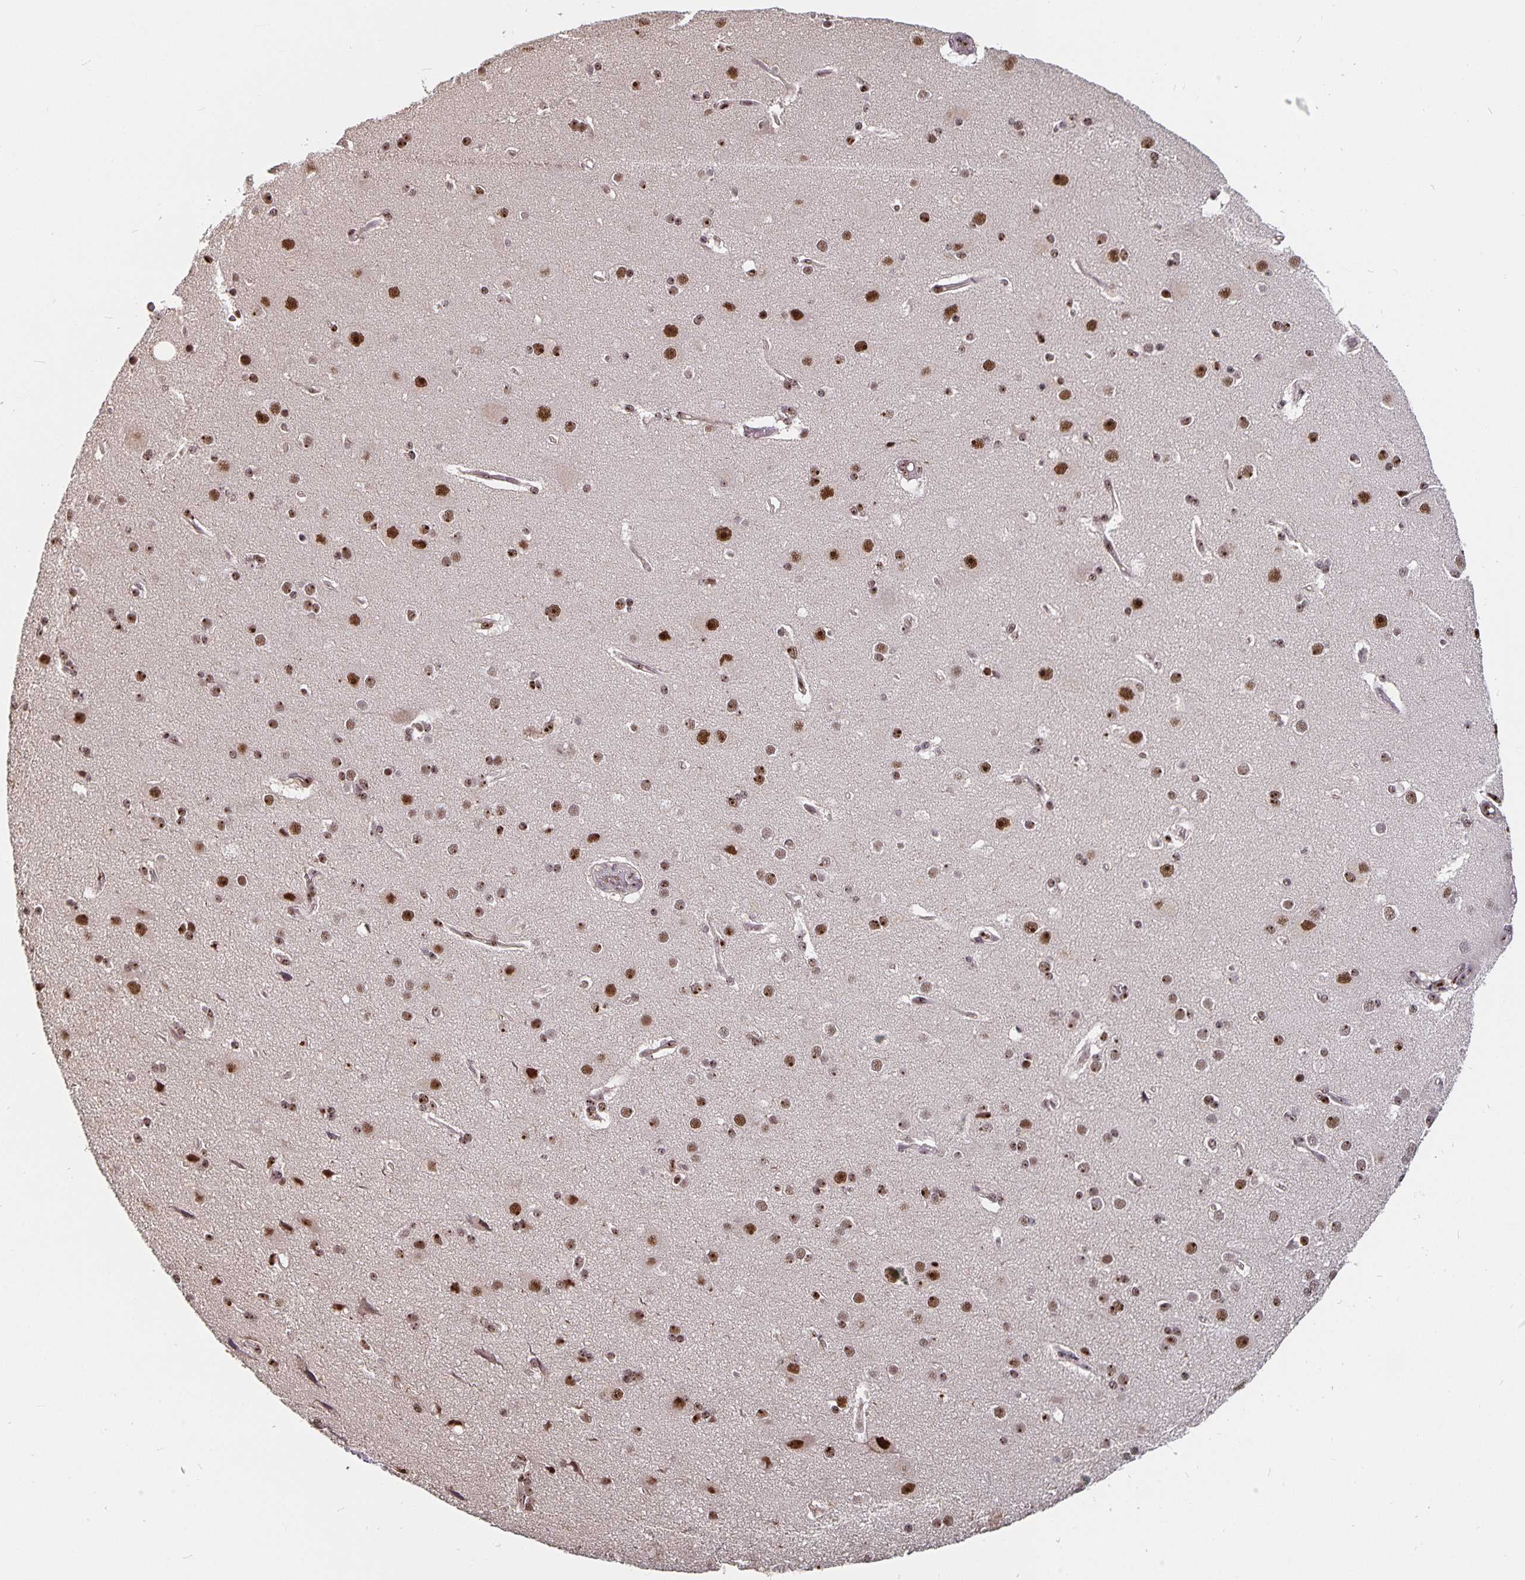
{"staining": {"intensity": "moderate", "quantity": ">75%", "location": "nuclear"}, "tissue": "cerebral cortex", "cell_type": "Endothelial cells", "image_type": "normal", "snomed": [{"axis": "morphology", "description": "Normal tissue, NOS"}, {"axis": "morphology", "description": "Glioma, malignant, High grade"}, {"axis": "topography", "description": "Cerebral cortex"}], "caption": "The immunohistochemical stain labels moderate nuclear staining in endothelial cells of benign cerebral cortex.", "gene": "LAS1L", "patient": {"sex": "male", "age": 71}}